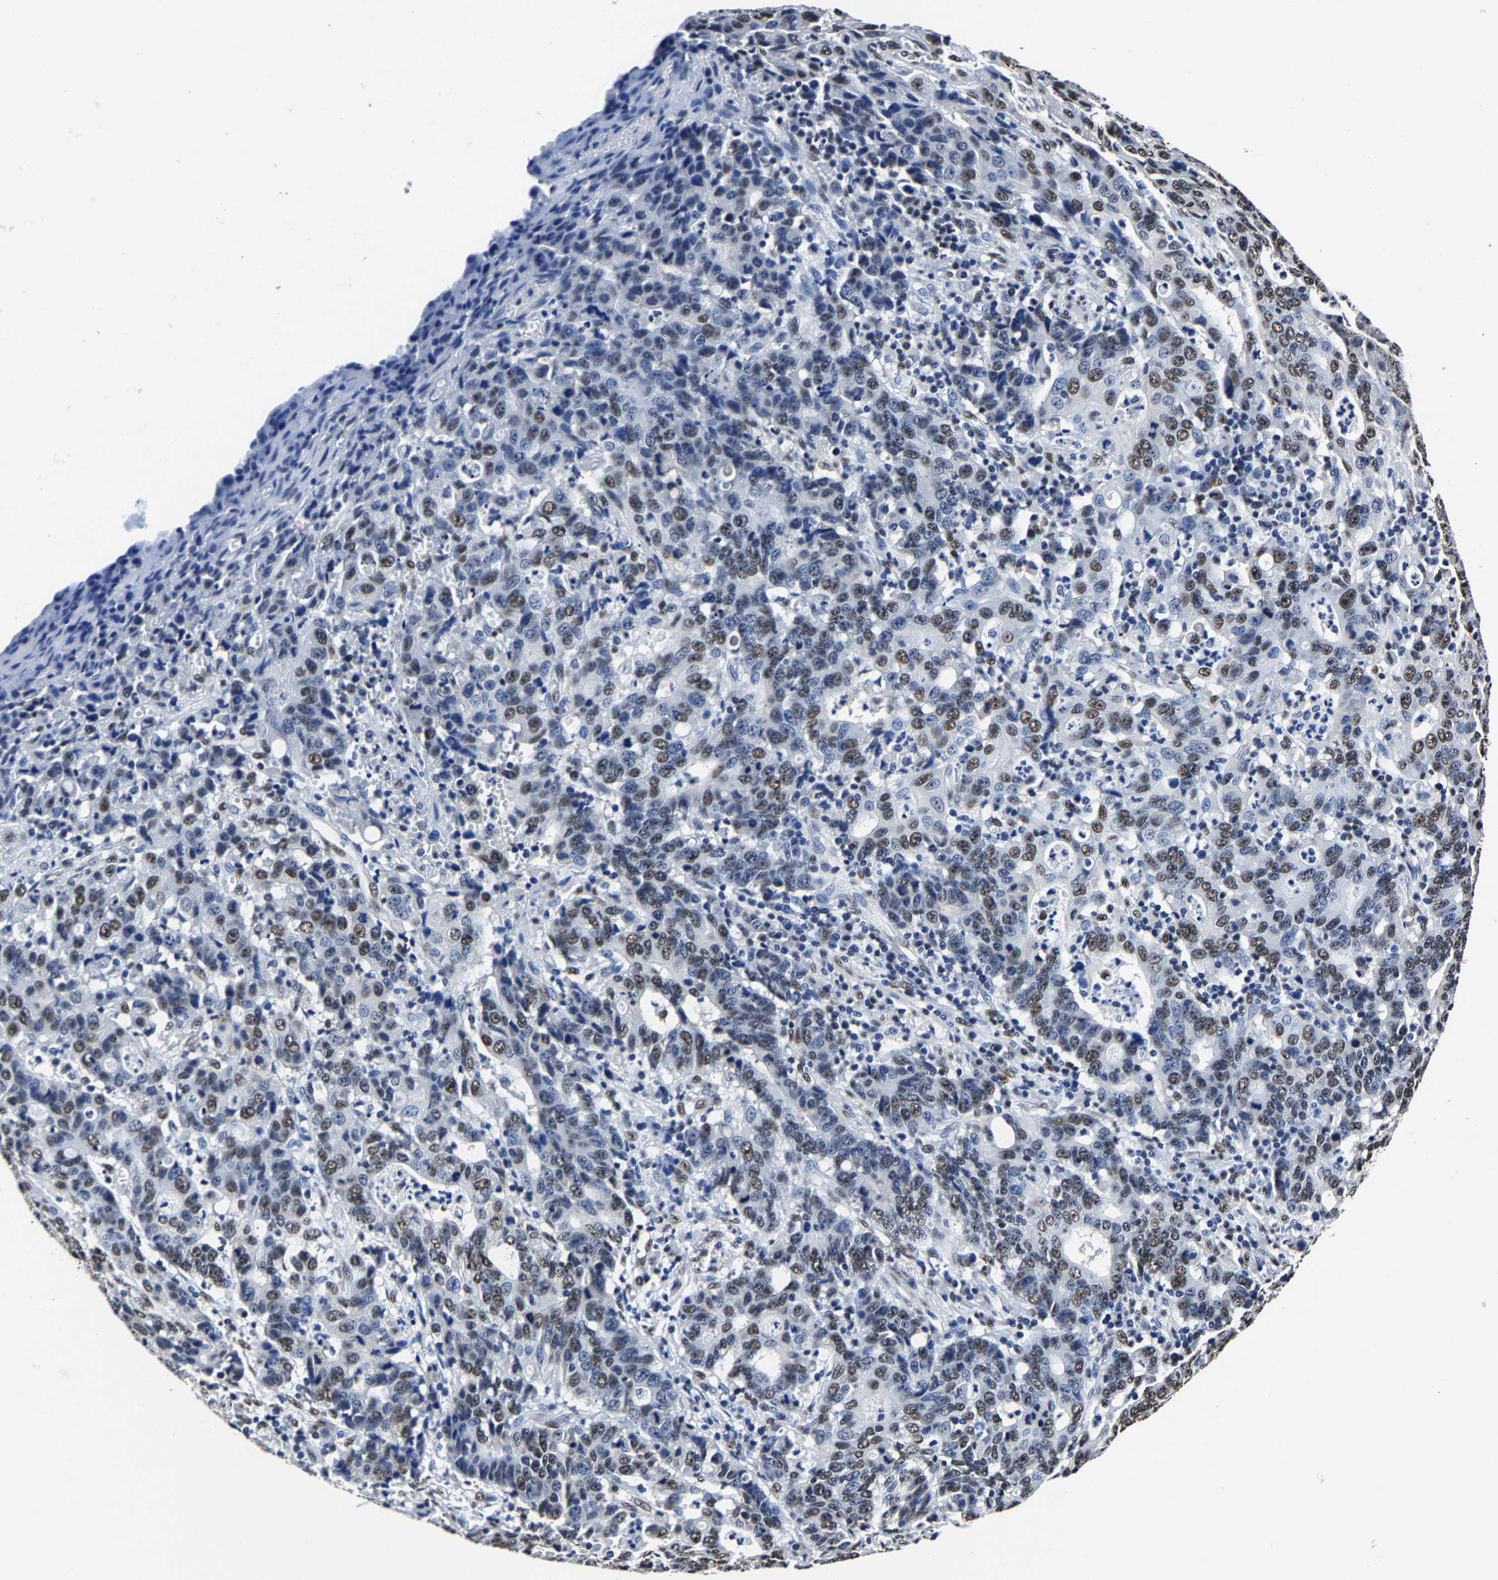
{"staining": {"intensity": "moderate", "quantity": "25%-75%", "location": "nuclear"}, "tissue": "stomach cancer", "cell_type": "Tumor cells", "image_type": "cancer", "snomed": [{"axis": "morphology", "description": "Adenocarcinoma, NOS"}, {"axis": "topography", "description": "Stomach, upper"}], "caption": "Moderate nuclear expression for a protein is appreciated in about 25%-75% of tumor cells of adenocarcinoma (stomach) using immunohistochemistry (IHC).", "gene": "RBM45", "patient": {"sex": "male", "age": 69}}